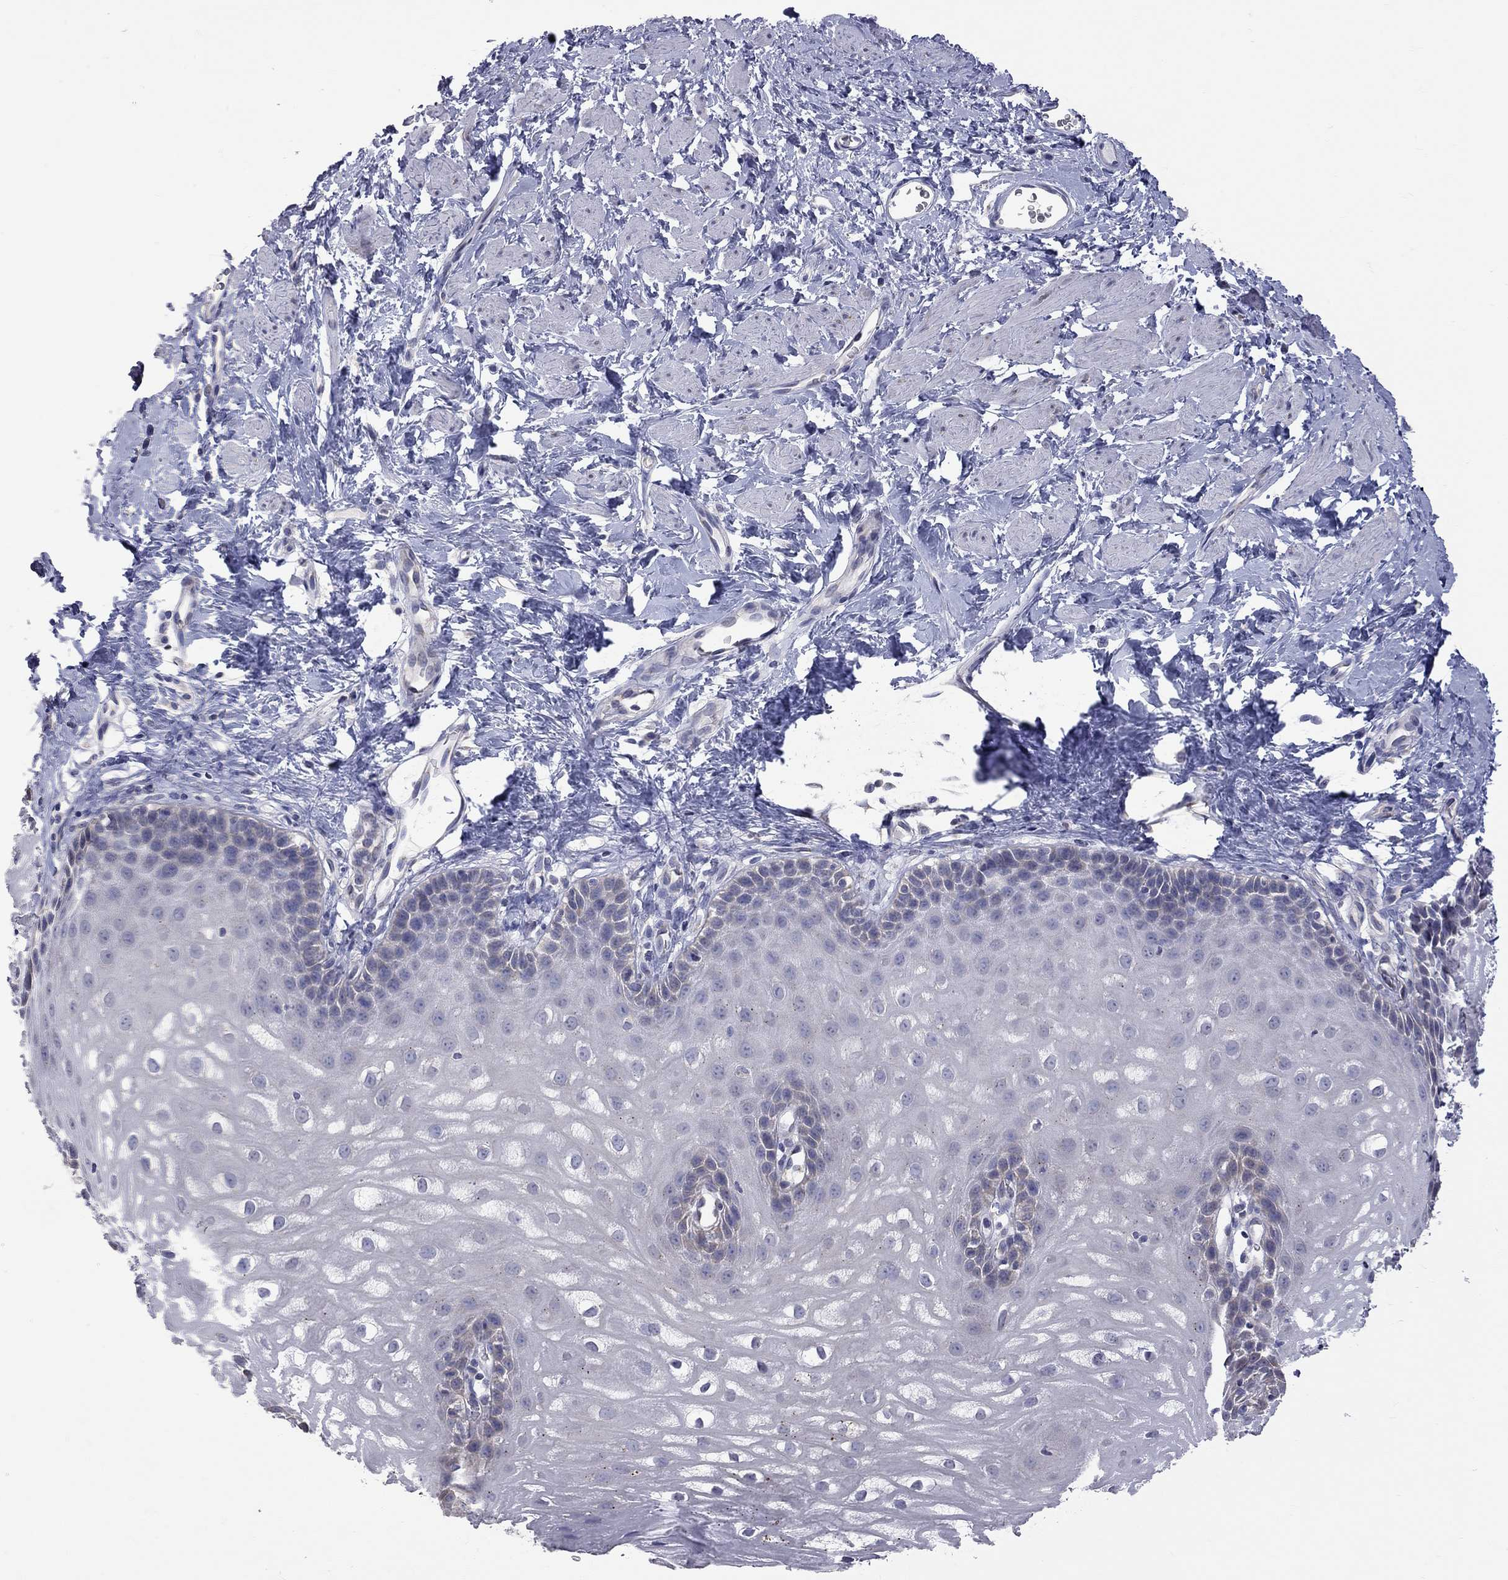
{"staining": {"intensity": "negative", "quantity": "none", "location": "none"}, "tissue": "esophagus", "cell_type": "Squamous epithelial cells", "image_type": "normal", "snomed": [{"axis": "morphology", "description": "Normal tissue, NOS"}, {"axis": "topography", "description": "Esophagus"}], "caption": "DAB (3,3'-diaminobenzidine) immunohistochemical staining of benign esophagus demonstrates no significant positivity in squamous epithelial cells. (Immunohistochemistry (ihc), brightfield microscopy, high magnification).", "gene": "OPRK1", "patient": {"sex": "male", "age": 64}}